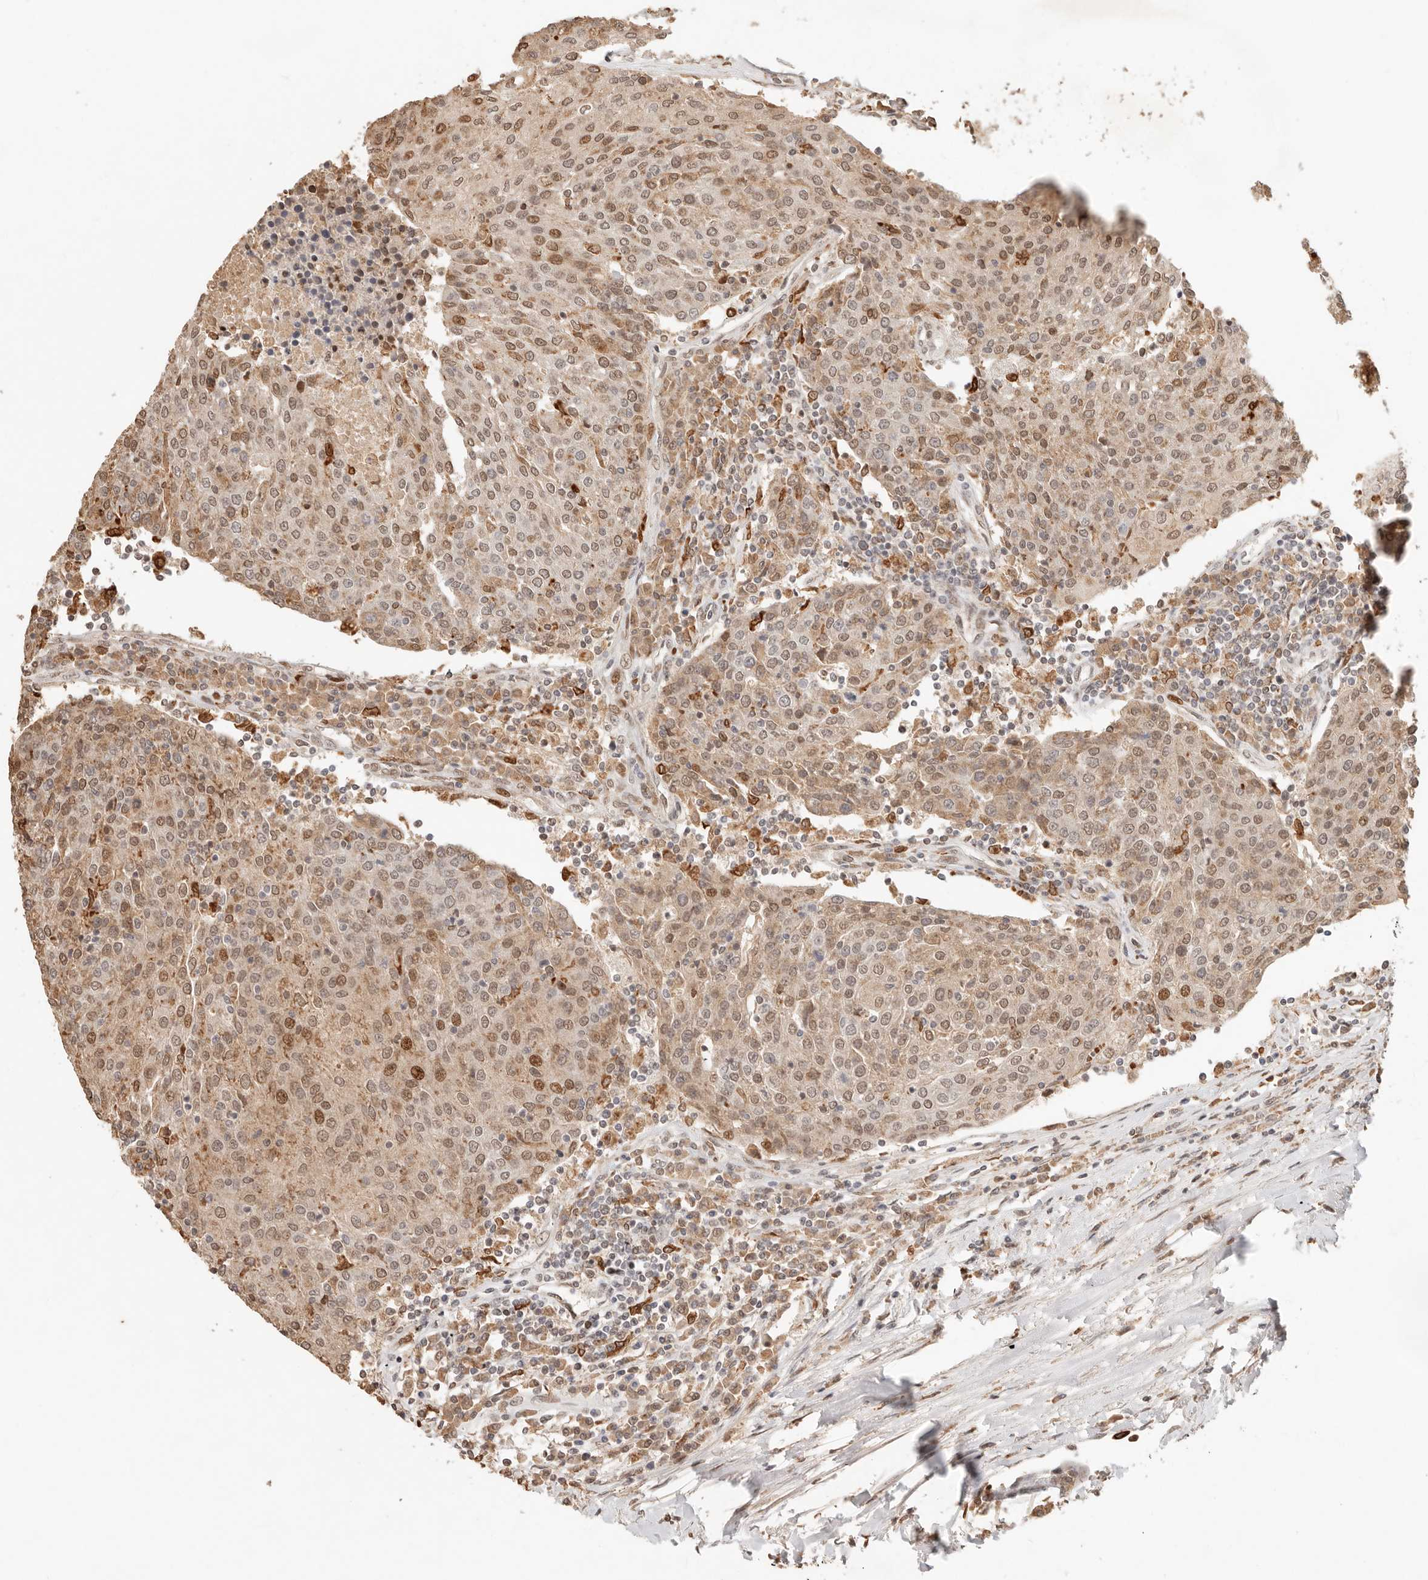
{"staining": {"intensity": "moderate", "quantity": ">75%", "location": "nuclear"}, "tissue": "urothelial cancer", "cell_type": "Tumor cells", "image_type": "cancer", "snomed": [{"axis": "morphology", "description": "Urothelial carcinoma, High grade"}, {"axis": "topography", "description": "Urinary bladder"}], "caption": "This is an image of immunohistochemistry staining of urothelial cancer, which shows moderate expression in the nuclear of tumor cells.", "gene": "NPAS2", "patient": {"sex": "female", "age": 85}}